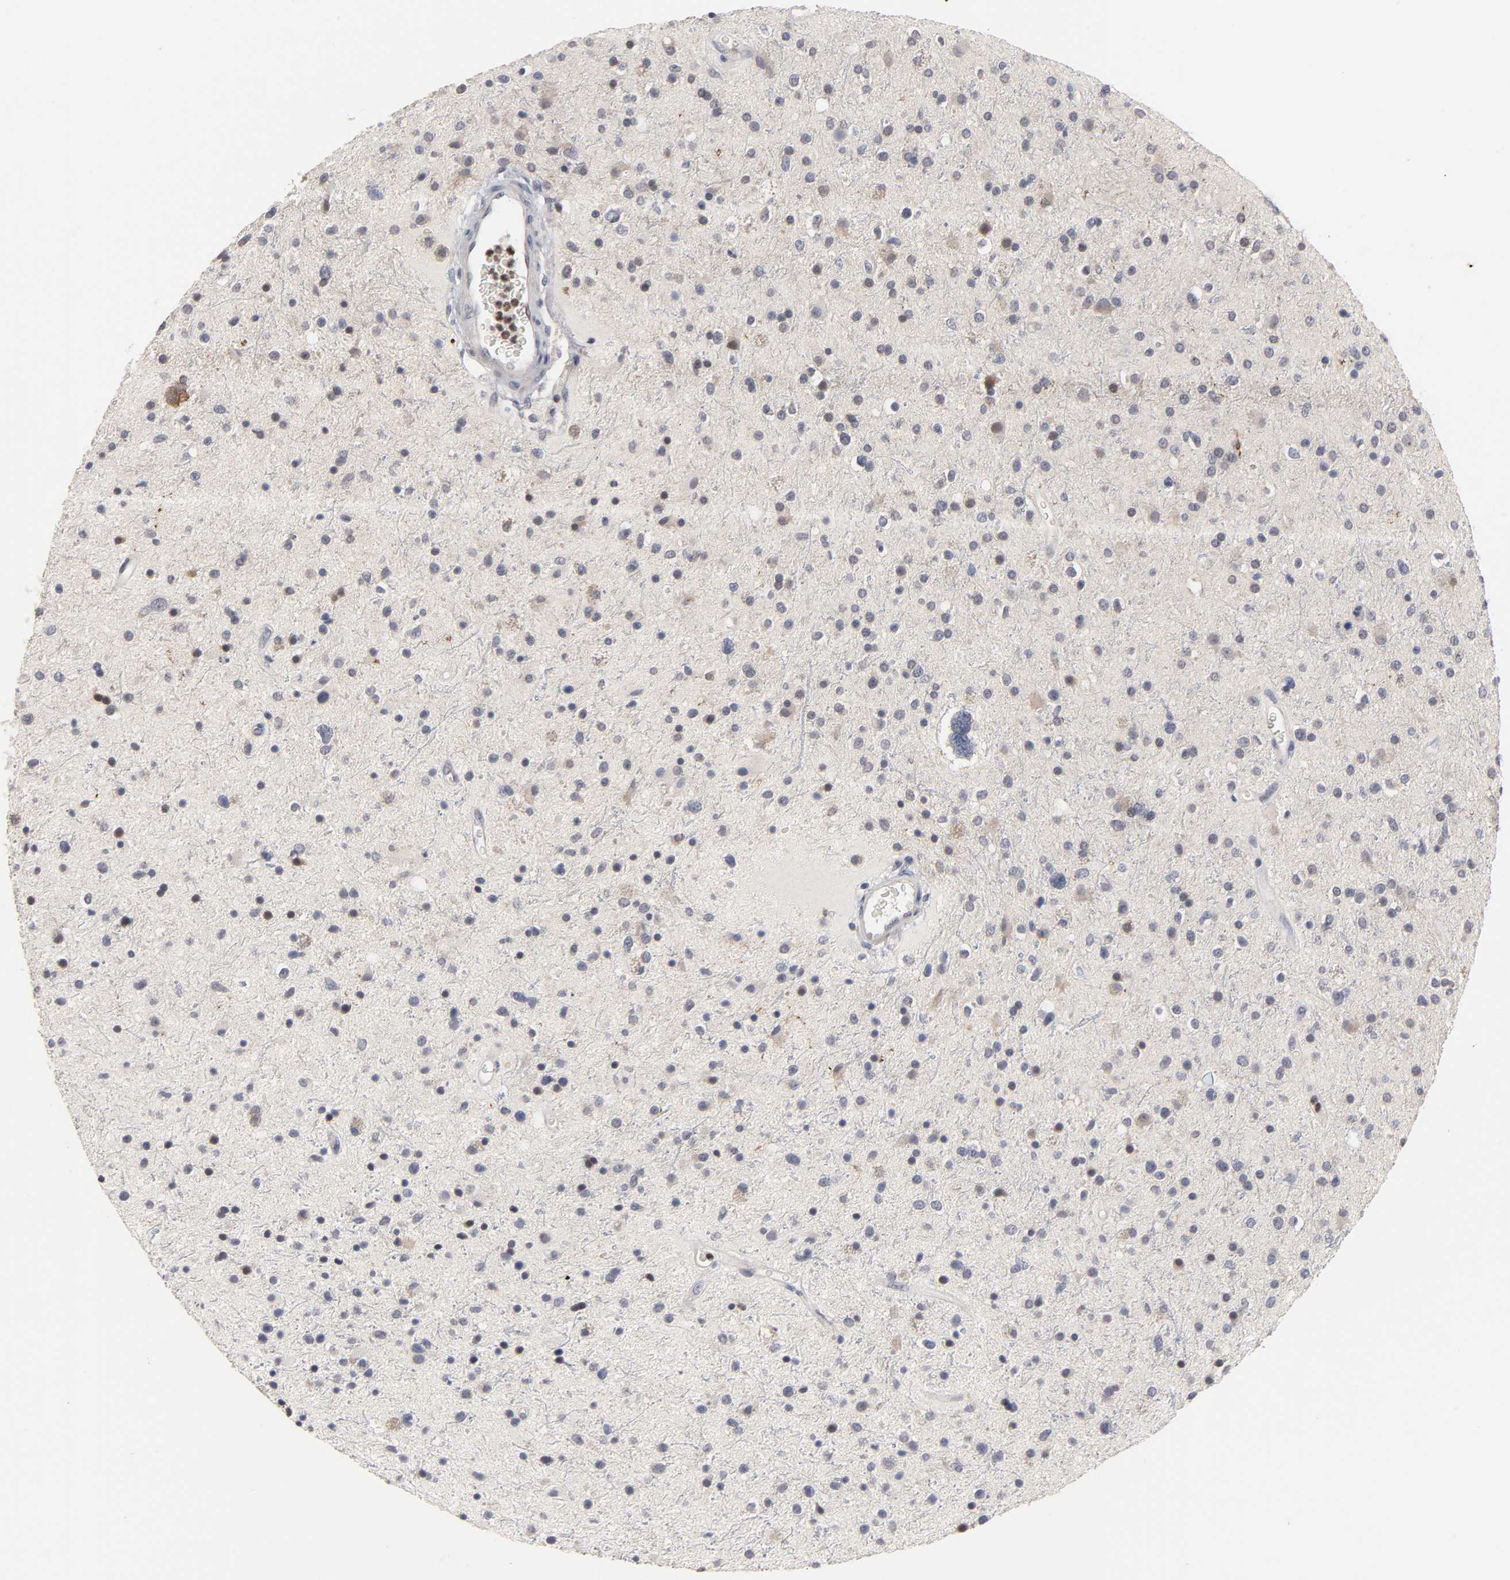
{"staining": {"intensity": "moderate", "quantity": "<25%", "location": "cytoplasmic/membranous,nuclear"}, "tissue": "glioma", "cell_type": "Tumor cells", "image_type": "cancer", "snomed": [{"axis": "morphology", "description": "Glioma, malignant, High grade"}, {"axis": "topography", "description": "Brain"}], "caption": "Immunohistochemical staining of human malignant glioma (high-grade) displays moderate cytoplasmic/membranous and nuclear protein positivity in about <25% of tumor cells.", "gene": "HNF4A", "patient": {"sex": "male", "age": 33}}